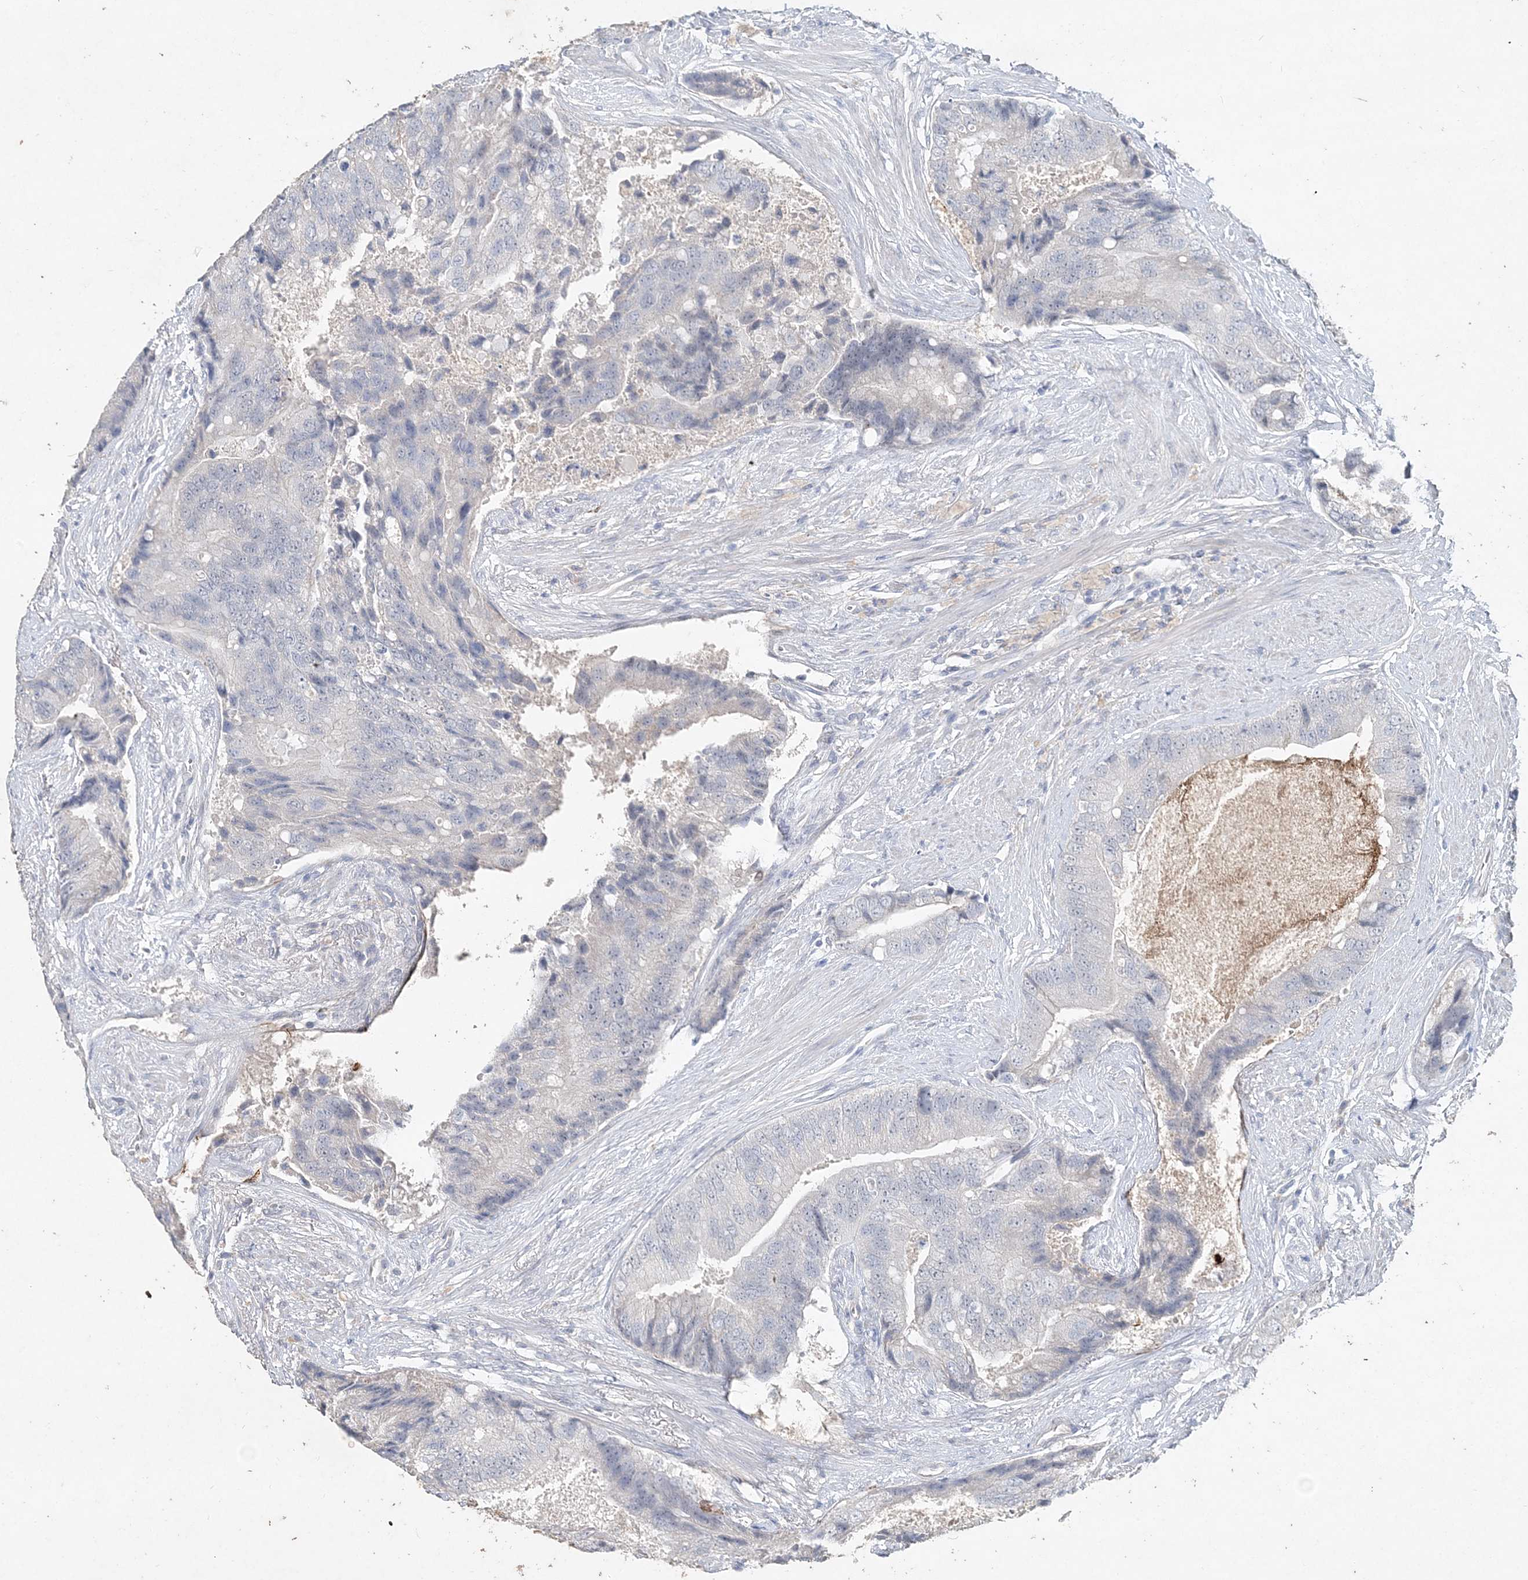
{"staining": {"intensity": "negative", "quantity": "none", "location": "none"}, "tissue": "prostate cancer", "cell_type": "Tumor cells", "image_type": "cancer", "snomed": [{"axis": "morphology", "description": "Adenocarcinoma, High grade"}, {"axis": "topography", "description": "Prostate"}], "caption": "Tumor cells are negative for brown protein staining in prostate cancer (high-grade adenocarcinoma).", "gene": "DNAH5", "patient": {"sex": "male", "age": 70}}